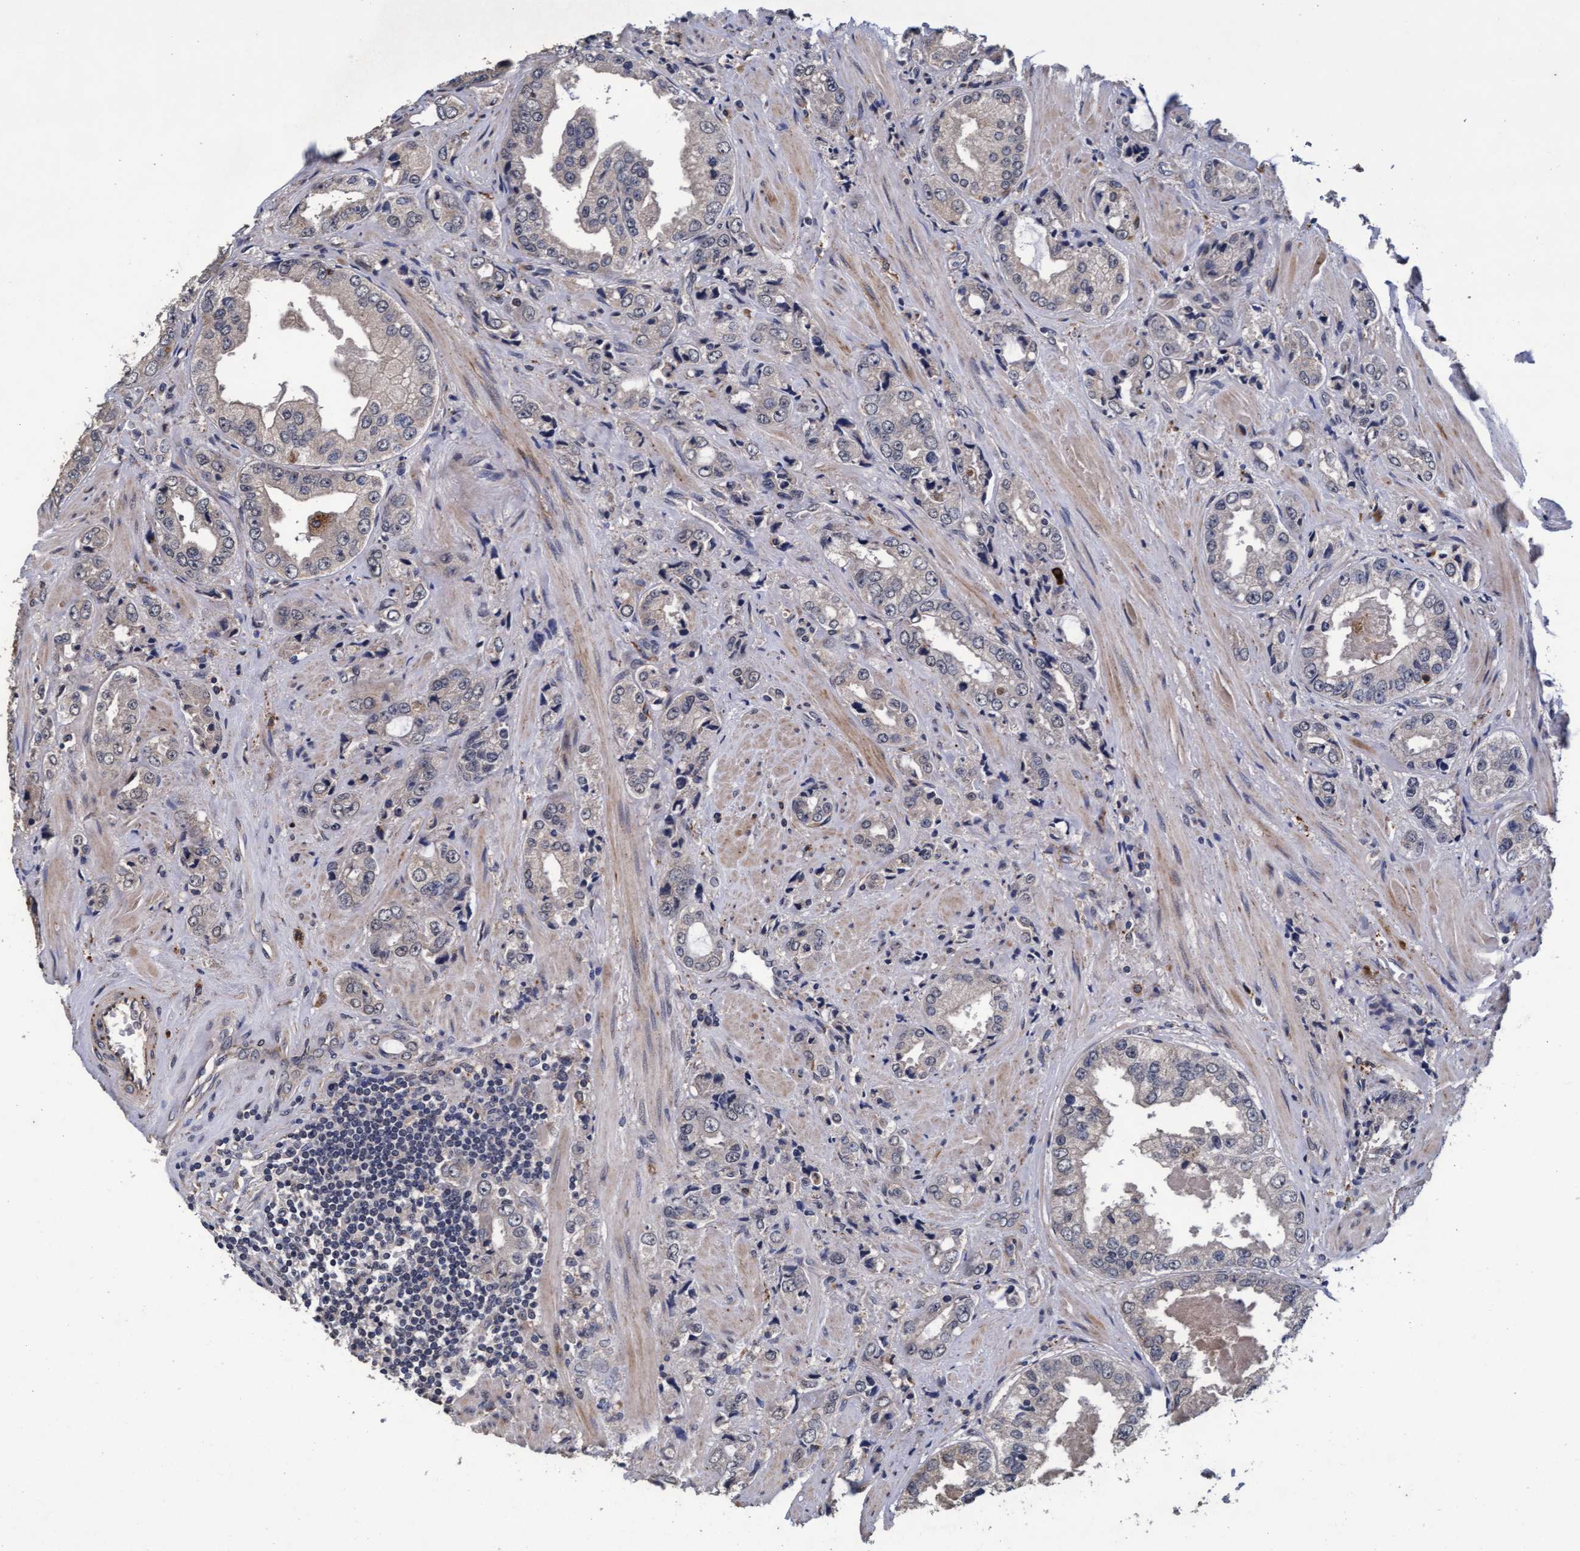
{"staining": {"intensity": "negative", "quantity": "none", "location": "none"}, "tissue": "prostate cancer", "cell_type": "Tumor cells", "image_type": "cancer", "snomed": [{"axis": "morphology", "description": "Adenocarcinoma, High grade"}, {"axis": "topography", "description": "Prostate"}], "caption": "An IHC photomicrograph of prostate high-grade adenocarcinoma is shown. There is no staining in tumor cells of prostate high-grade adenocarcinoma.", "gene": "CPQ", "patient": {"sex": "male", "age": 61}}